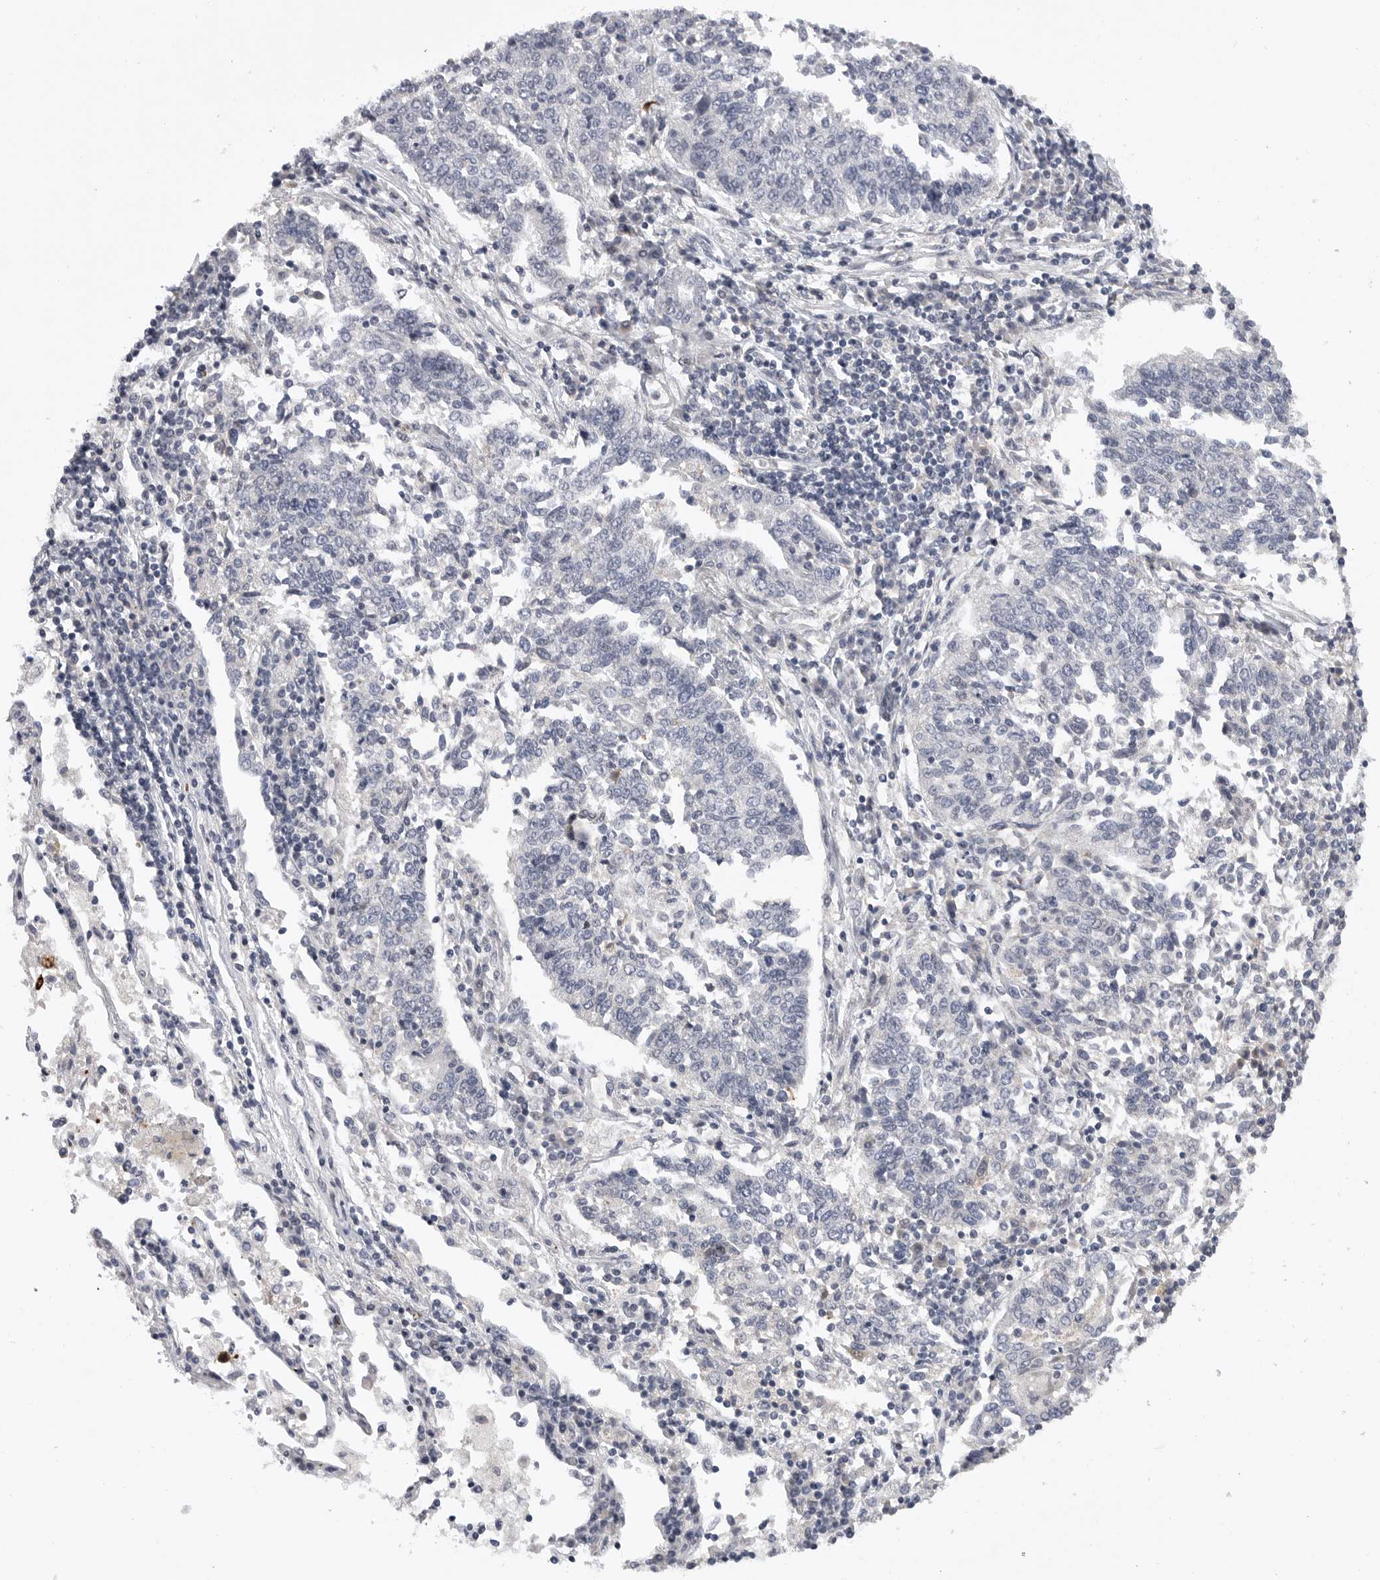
{"staining": {"intensity": "negative", "quantity": "none", "location": "none"}, "tissue": "lung cancer", "cell_type": "Tumor cells", "image_type": "cancer", "snomed": [{"axis": "morphology", "description": "Normal tissue, NOS"}, {"axis": "morphology", "description": "Squamous cell carcinoma, NOS"}, {"axis": "topography", "description": "Cartilage tissue"}, {"axis": "topography", "description": "Lung"}, {"axis": "topography", "description": "Peripheral nerve tissue"}], "caption": "Immunohistochemistry micrograph of neoplastic tissue: lung squamous cell carcinoma stained with DAB (3,3'-diaminobenzidine) reveals no significant protein expression in tumor cells.", "gene": "FBXO43", "patient": {"sex": "female", "age": 49}}